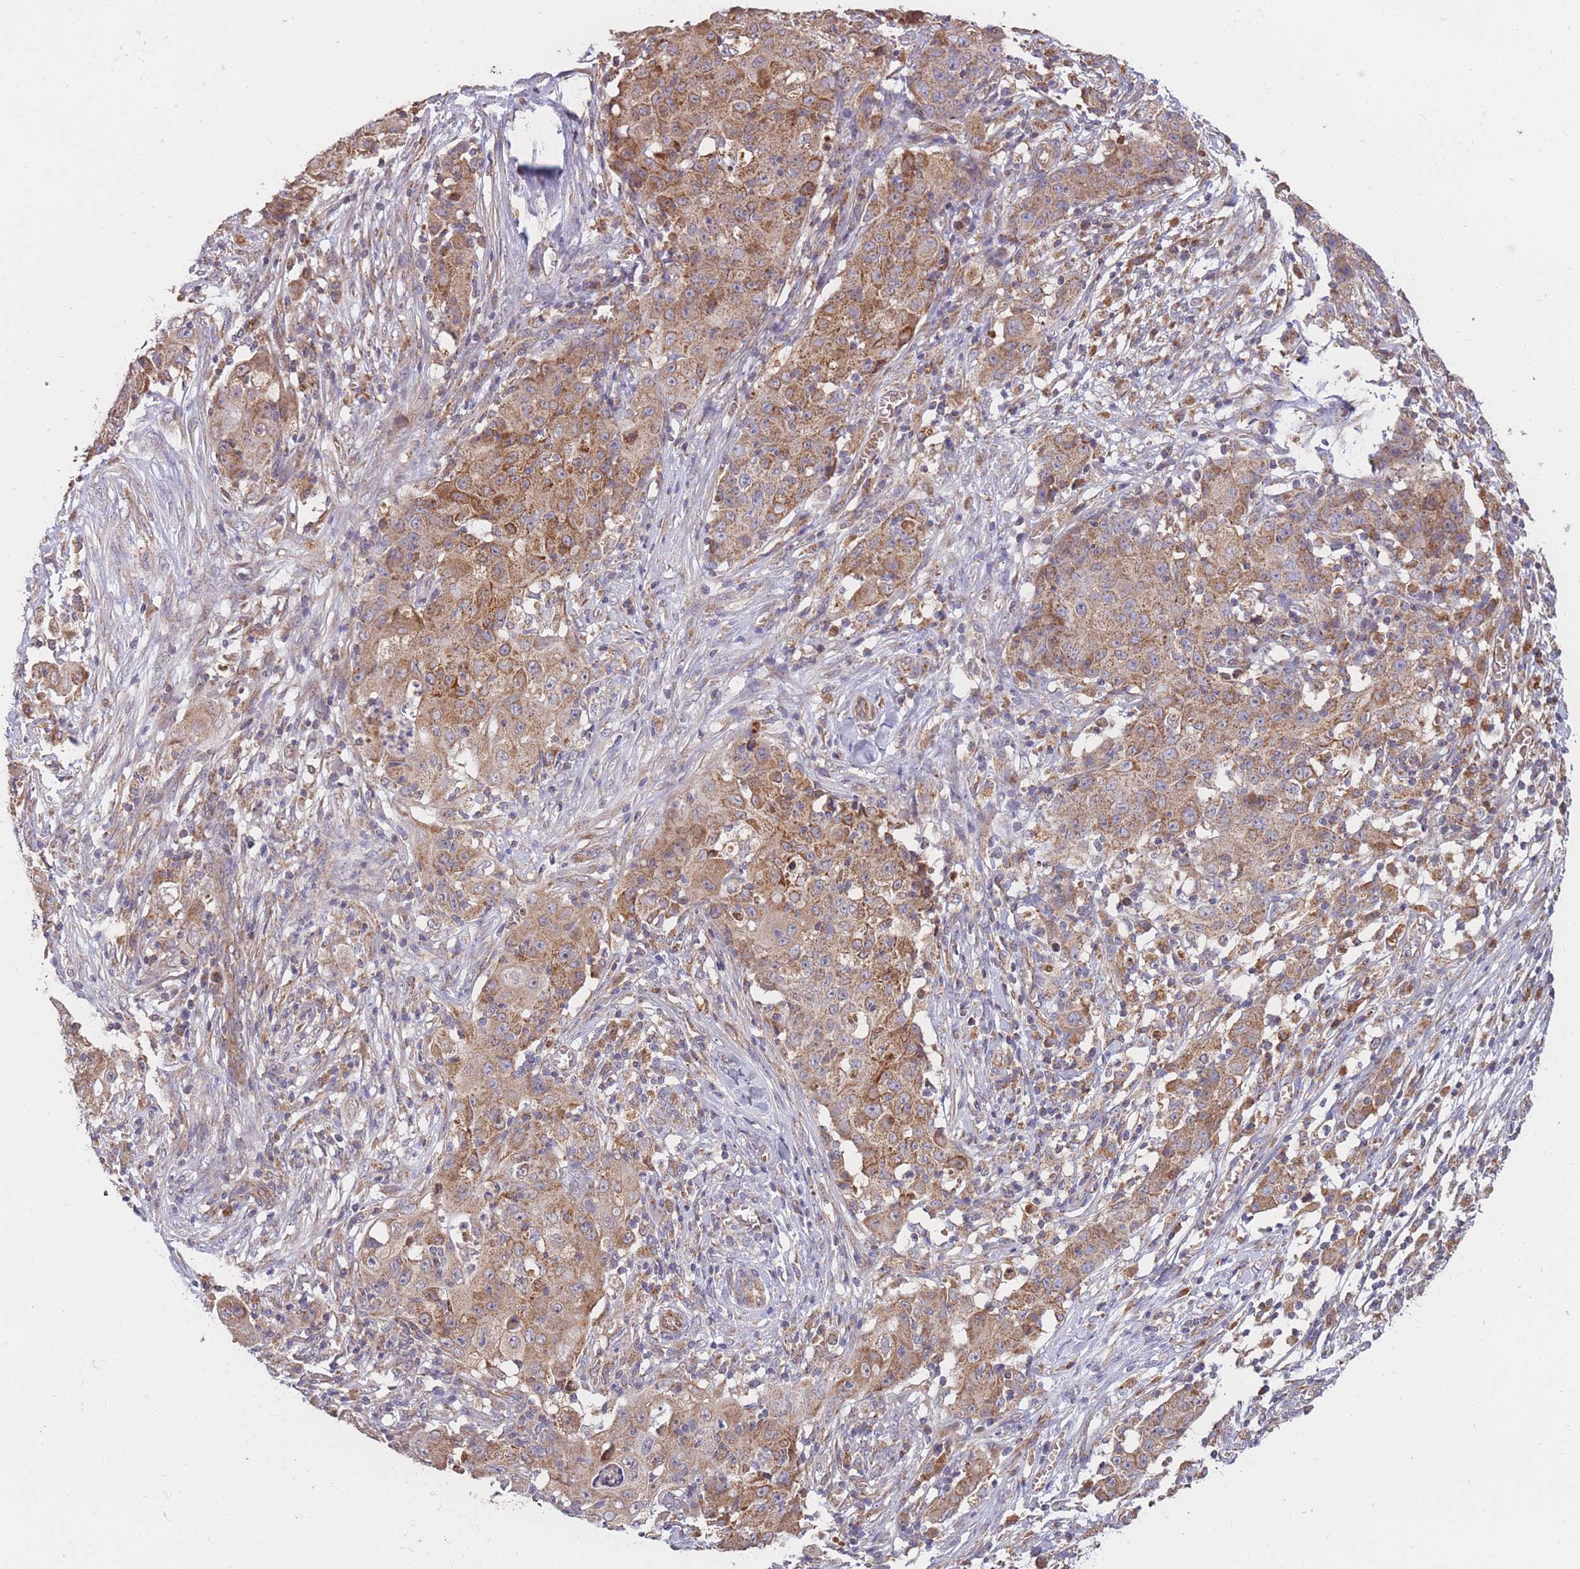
{"staining": {"intensity": "moderate", "quantity": ">75%", "location": "cytoplasmic/membranous"}, "tissue": "ovarian cancer", "cell_type": "Tumor cells", "image_type": "cancer", "snomed": [{"axis": "morphology", "description": "Carcinoma, endometroid"}, {"axis": "topography", "description": "Ovary"}], "caption": "DAB immunohistochemical staining of human ovarian endometroid carcinoma shows moderate cytoplasmic/membranous protein positivity in about >75% of tumor cells.", "gene": "PTPMT1", "patient": {"sex": "female", "age": 42}}